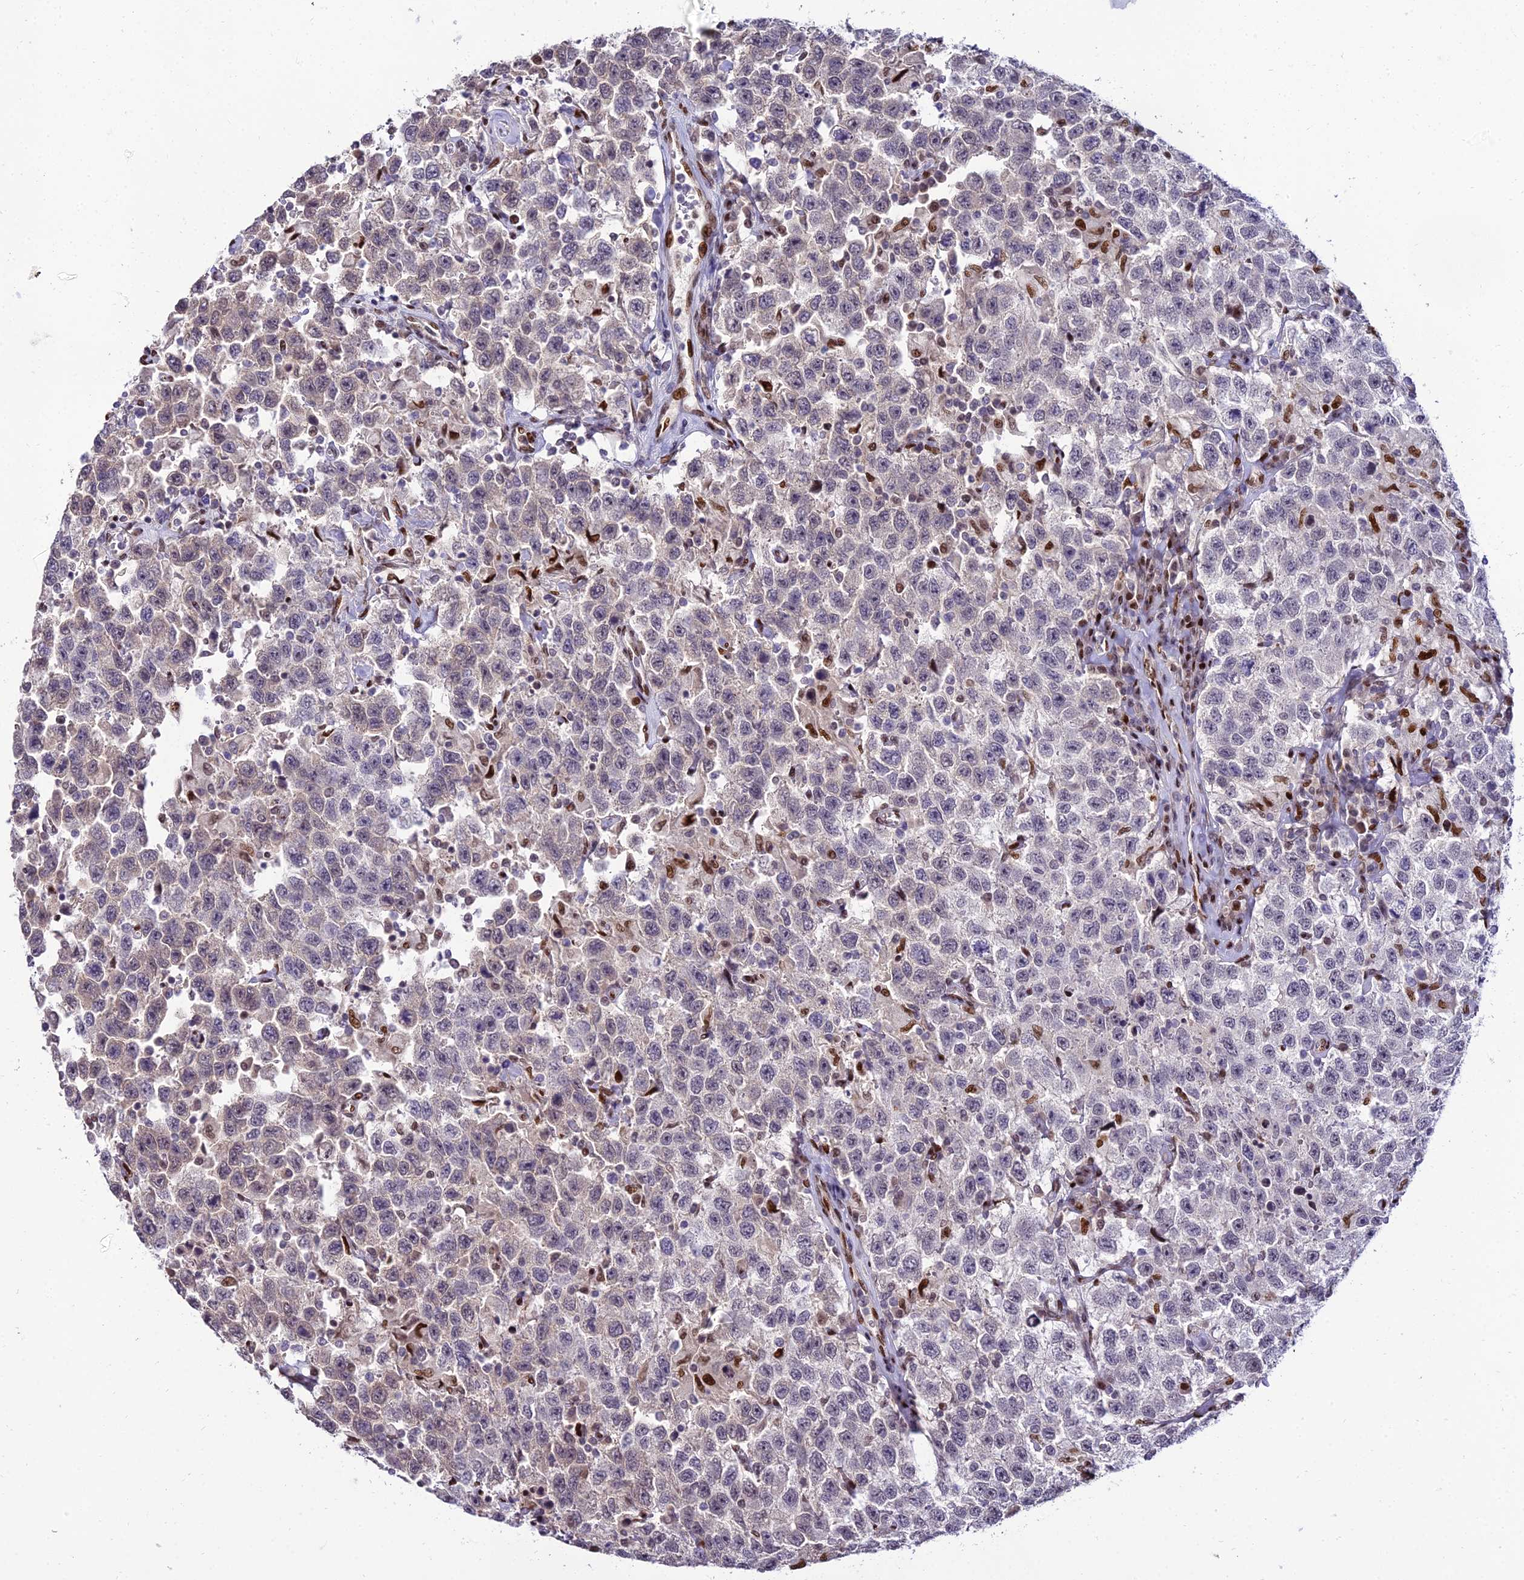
{"staining": {"intensity": "negative", "quantity": "none", "location": "none"}, "tissue": "testis cancer", "cell_type": "Tumor cells", "image_type": "cancer", "snomed": [{"axis": "morphology", "description": "Seminoma, NOS"}, {"axis": "topography", "description": "Testis"}], "caption": "Immunohistochemistry (IHC) of human testis seminoma shows no expression in tumor cells. (IHC, brightfield microscopy, high magnification).", "gene": "ZNF707", "patient": {"sex": "male", "age": 41}}